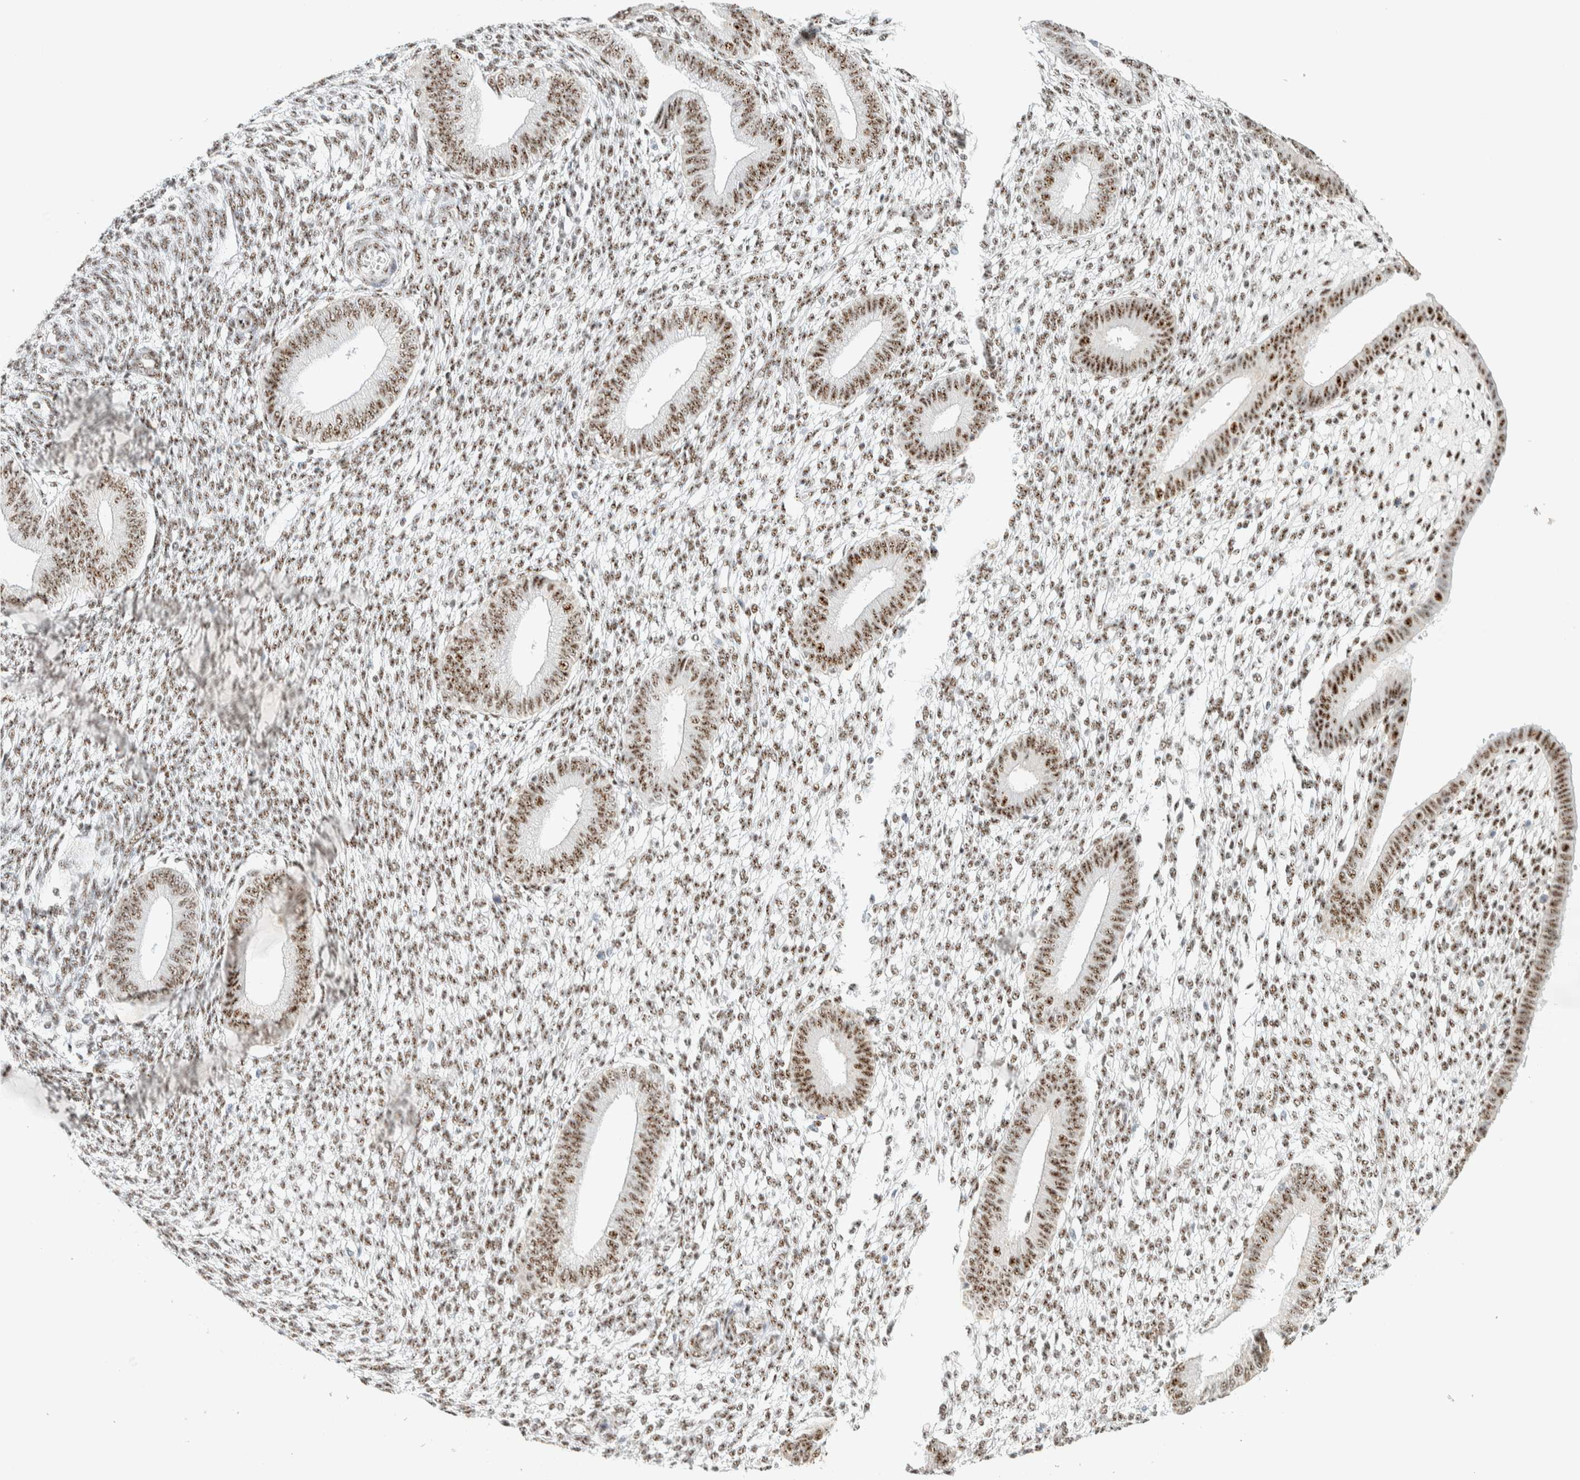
{"staining": {"intensity": "weak", "quantity": ">75%", "location": "nuclear"}, "tissue": "endometrium", "cell_type": "Cells in endometrial stroma", "image_type": "normal", "snomed": [{"axis": "morphology", "description": "Normal tissue, NOS"}, {"axis": "topography", "description": "Endometrium"}], "caption": "Protein staining shows weak nuclear staining in approximately >75% of cells in endometrial stroma in unremarkable endometrium. (DAB (3,3'-diaminobenzidine) IHC with brightfield microscopy, high magnification).", "gene": "SON", "patient": {"sex": "female", "age": 46}}